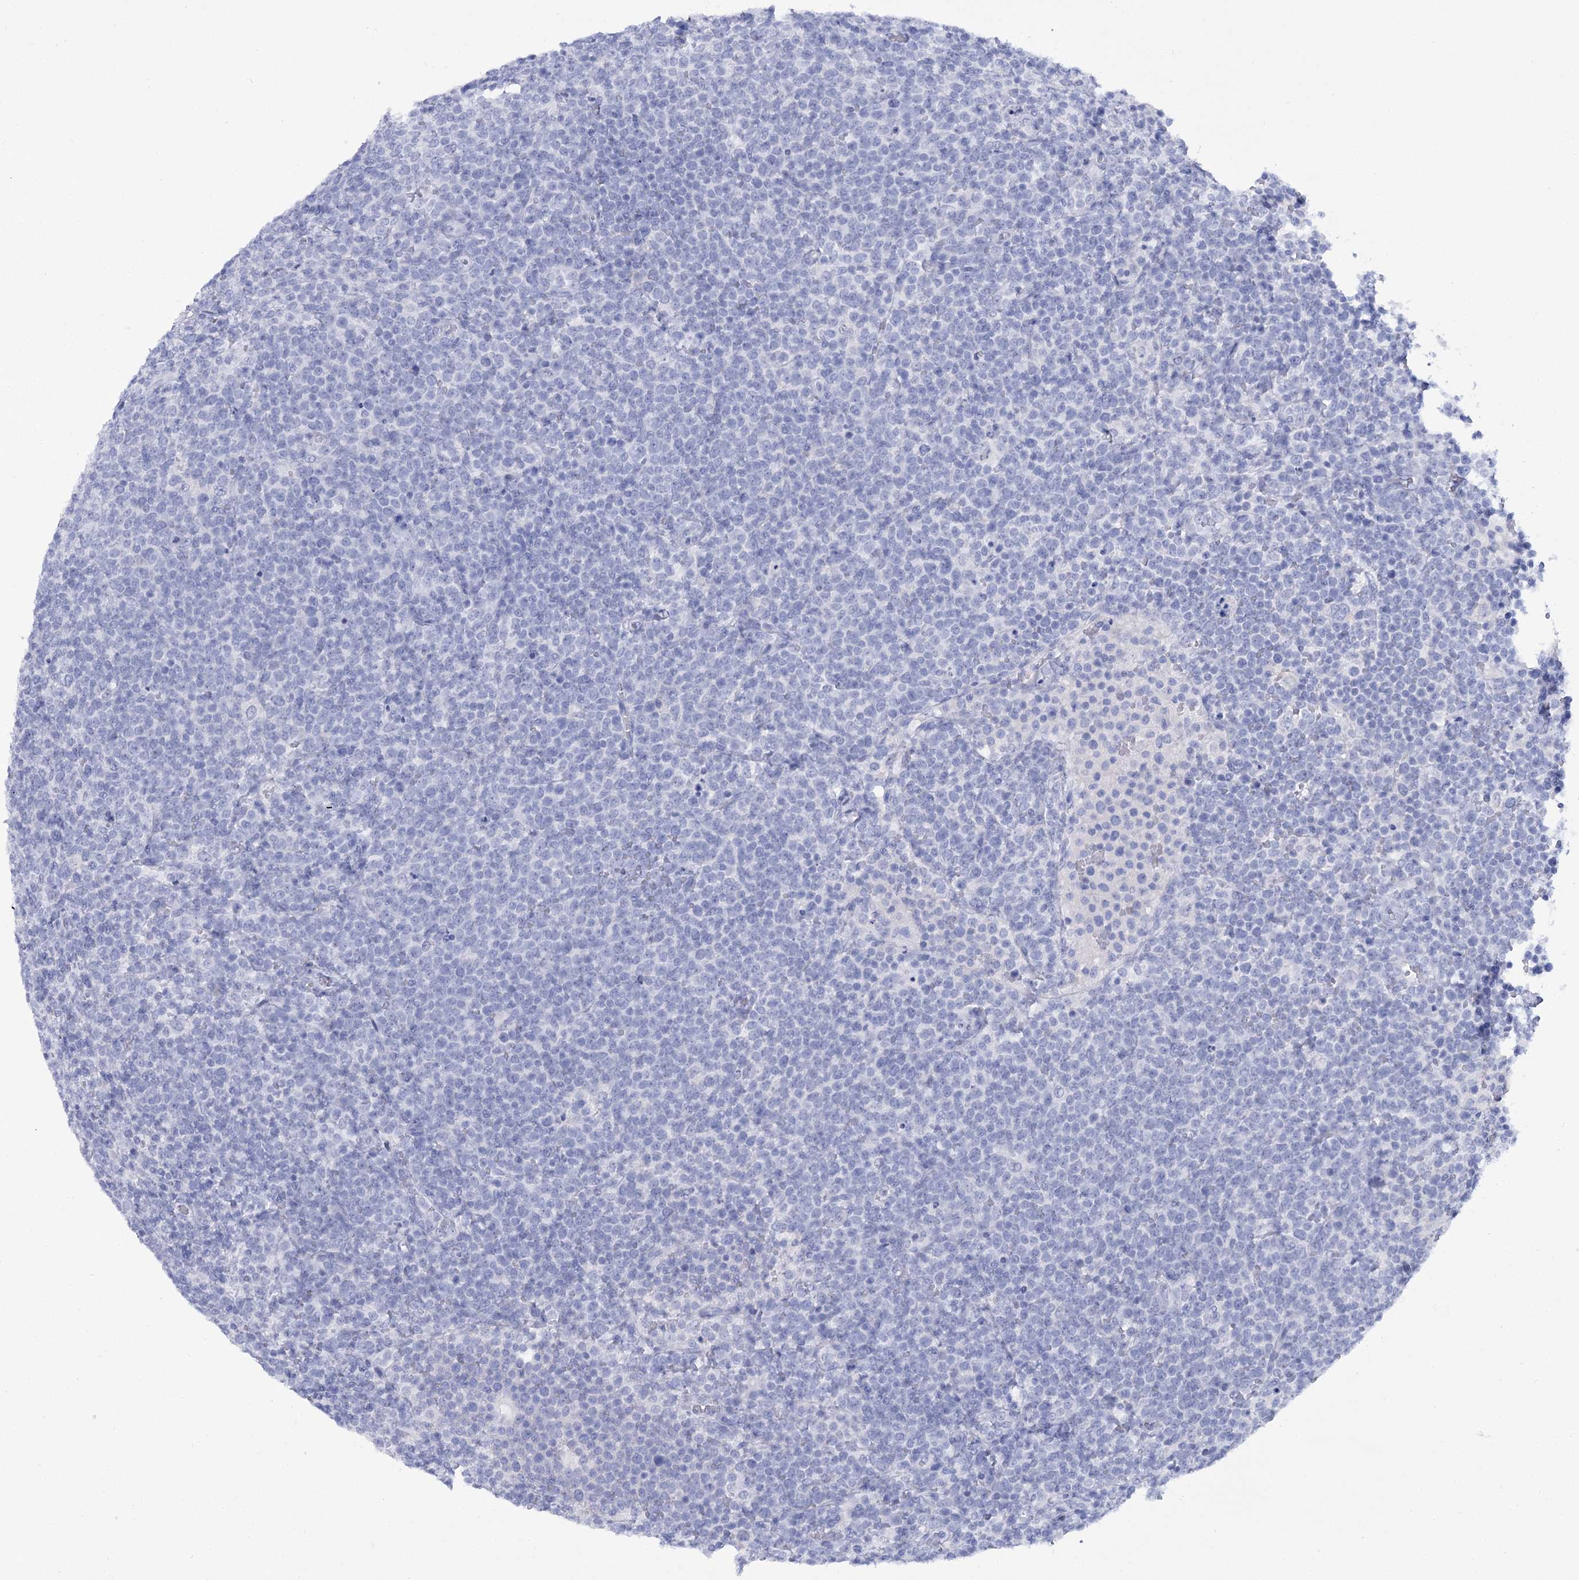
{"staining": {"intensity": "negative", "quantity": "none", "location": "none"}, "tissue": "lymphoma", "cell_type": "Tumor cells", "image_type": "cancer", "snomed": [{"axis": "morphology", "description": "Malignant lymphoma, non-Hodgkin's type, High grade"}, {"axis": "topography", "description": "Lymph node"}], "caption": "This is a histopathology image of immunohistochemistry (IHC) staining of high-grade malignant lymphoma, non-Hodgkin's type, which shows no staining in tumor cells.", "gene": "RNF186", "patient": {"sex": "male", "age": 61}}